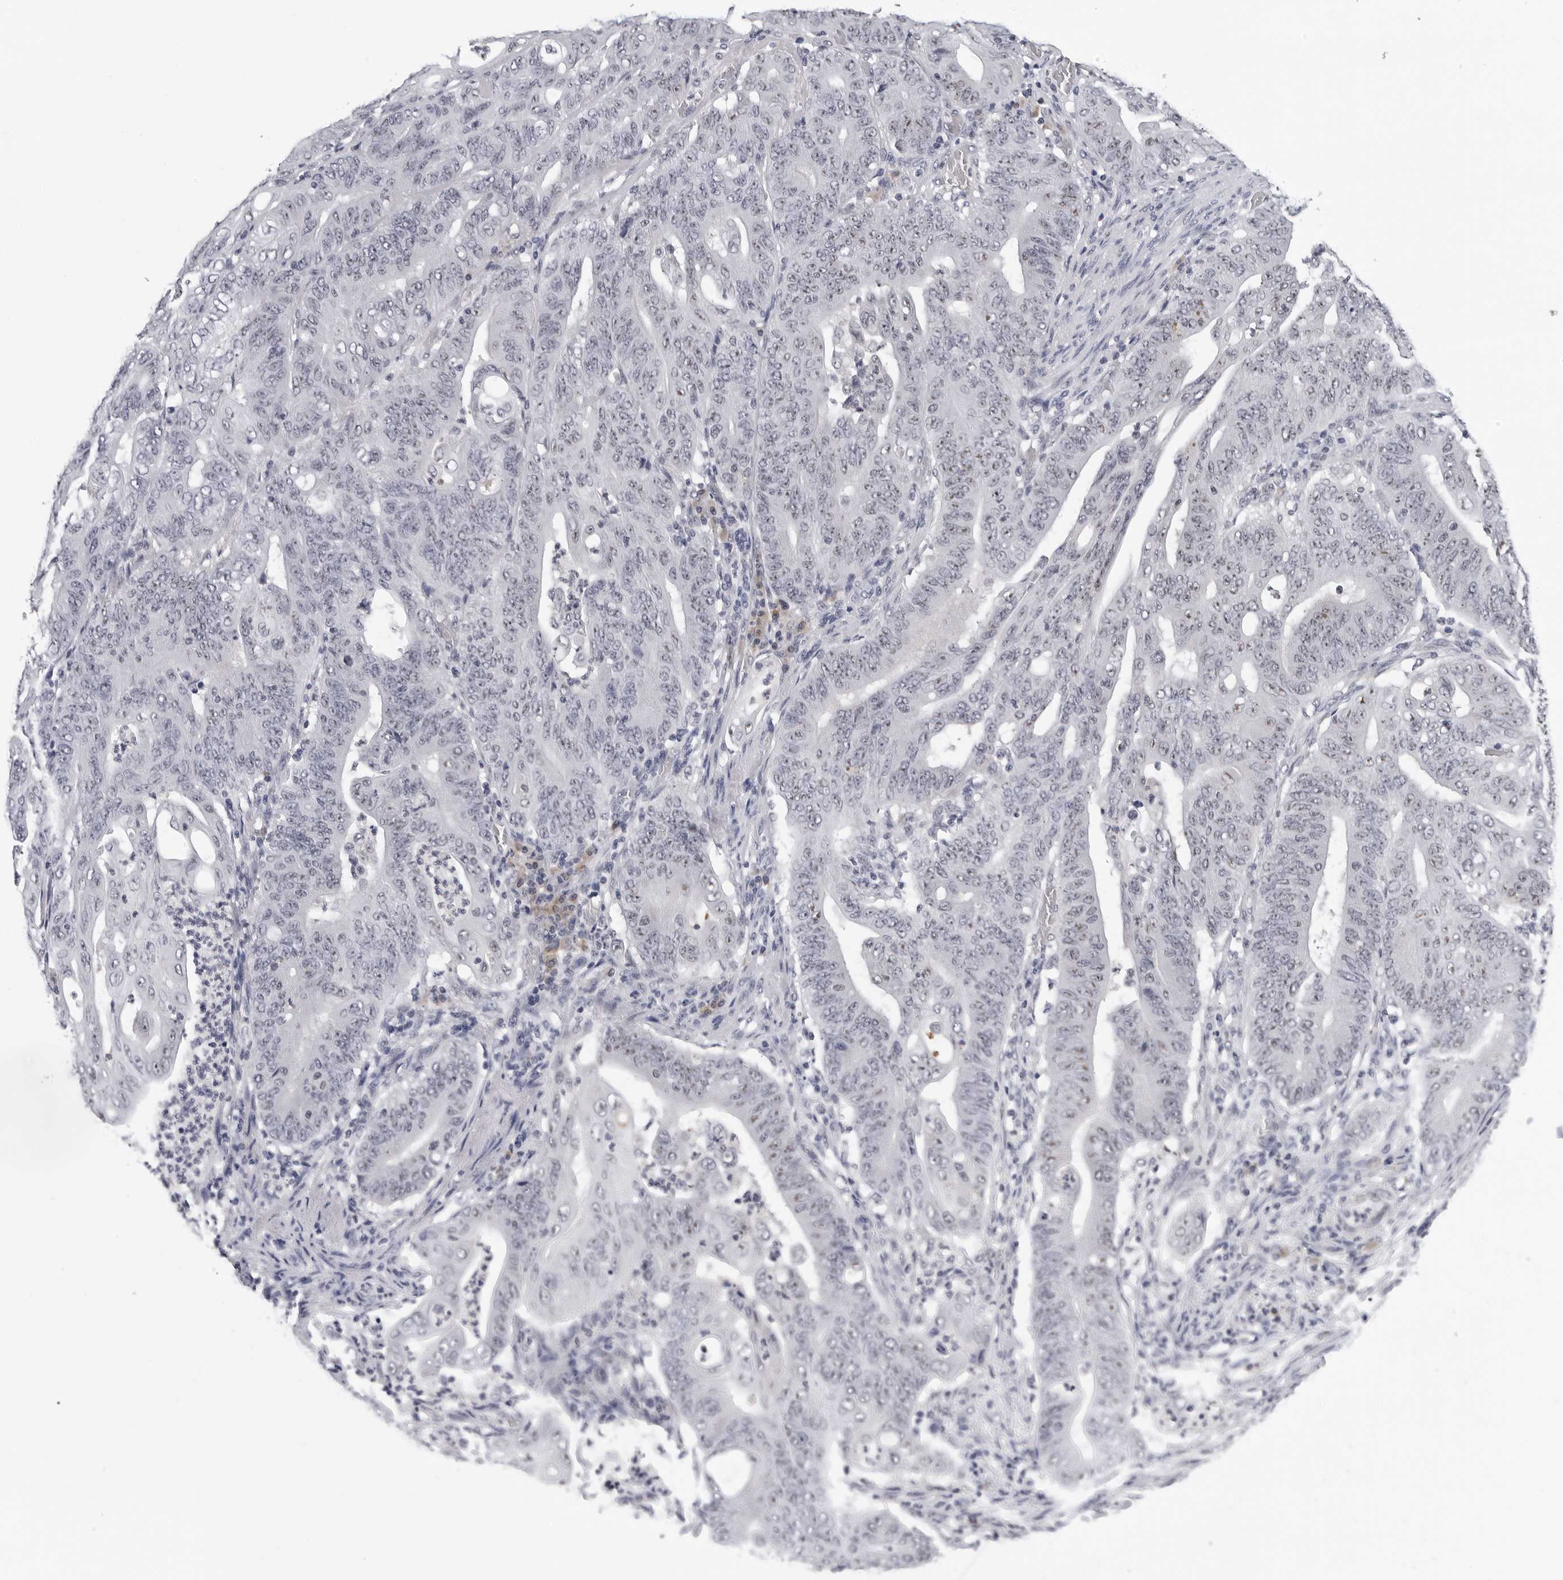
{"staining": {"intensity": "negative", "quantity": "none", "location": "none"}, "tissue": "stomach cancer", "cell_type": "Tumor cells", "image_type": "cancer", "snomed": [{"axis": "morphology", "description": "Adenocarcinoma, NOS"}, {"axis": "topography", "description": "Stomach"}], "caption": "Histopathology image shows no protein staining in tumor cells of stomach cancer tissue.", "gene": "GNL2", "patient": {"sex": "female", "age": 73}}